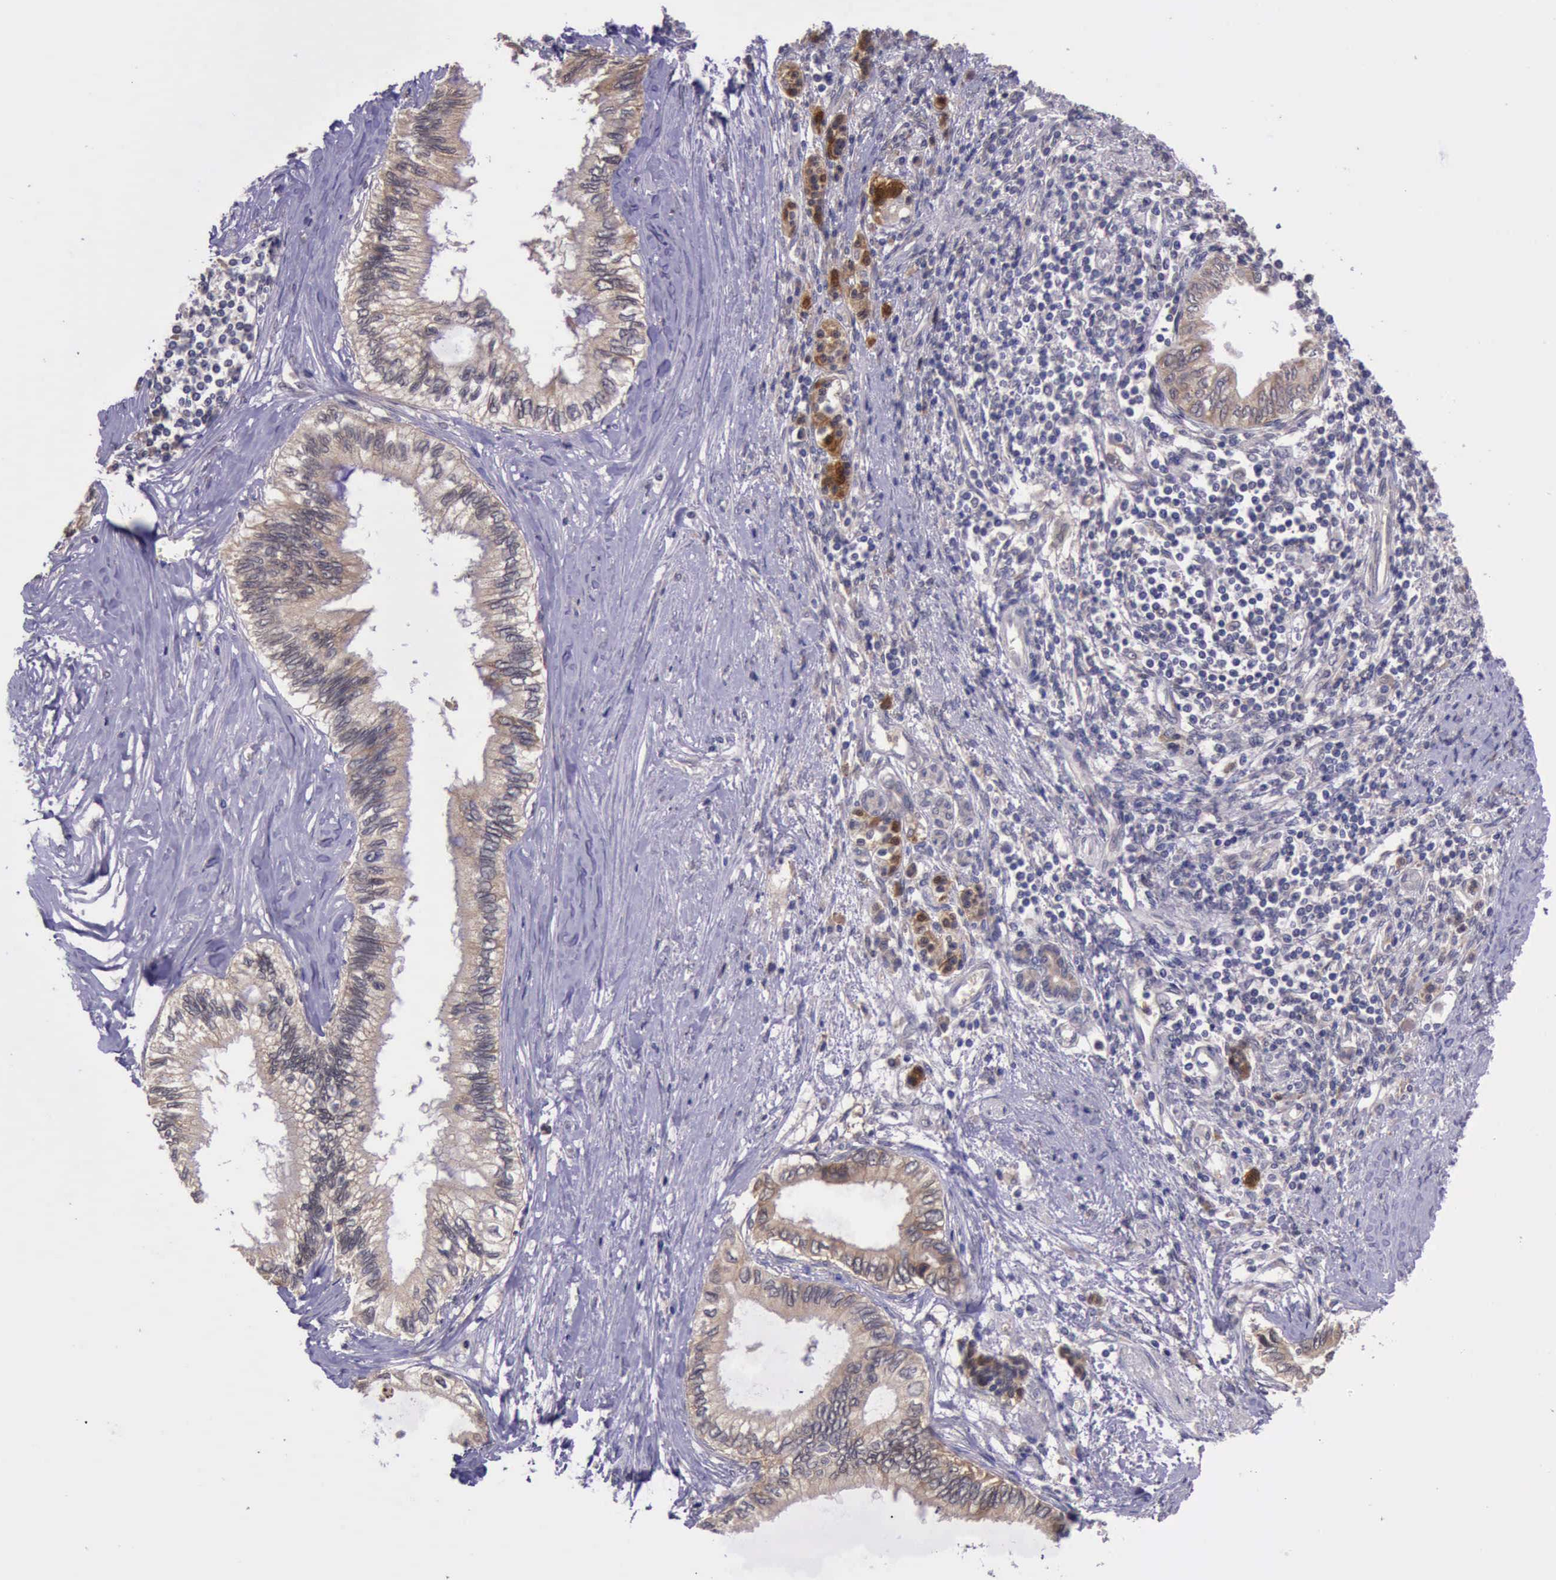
{"staining": {"intensity": "weak", "quantity": ">75%", "location": "cytoplasmic/membranous"}, "tissue": "pancreatic cancer", "cell_type": "Tumor cells", "image_type": "cancer", "snomed": [{"axis": "morphology", "description": "Adenocarcinoma, NOS"}, {"axis": "topography", "description": "Pancreas"}], "caption": "IHC of human adenocarcinoma (pancreatic) reveals low levels of weak cytoplasmic/membranous staining in approximately >75% of tumor cells.", "gene": "PLEK2", "patient": {"sex": "female", "age": 66}}